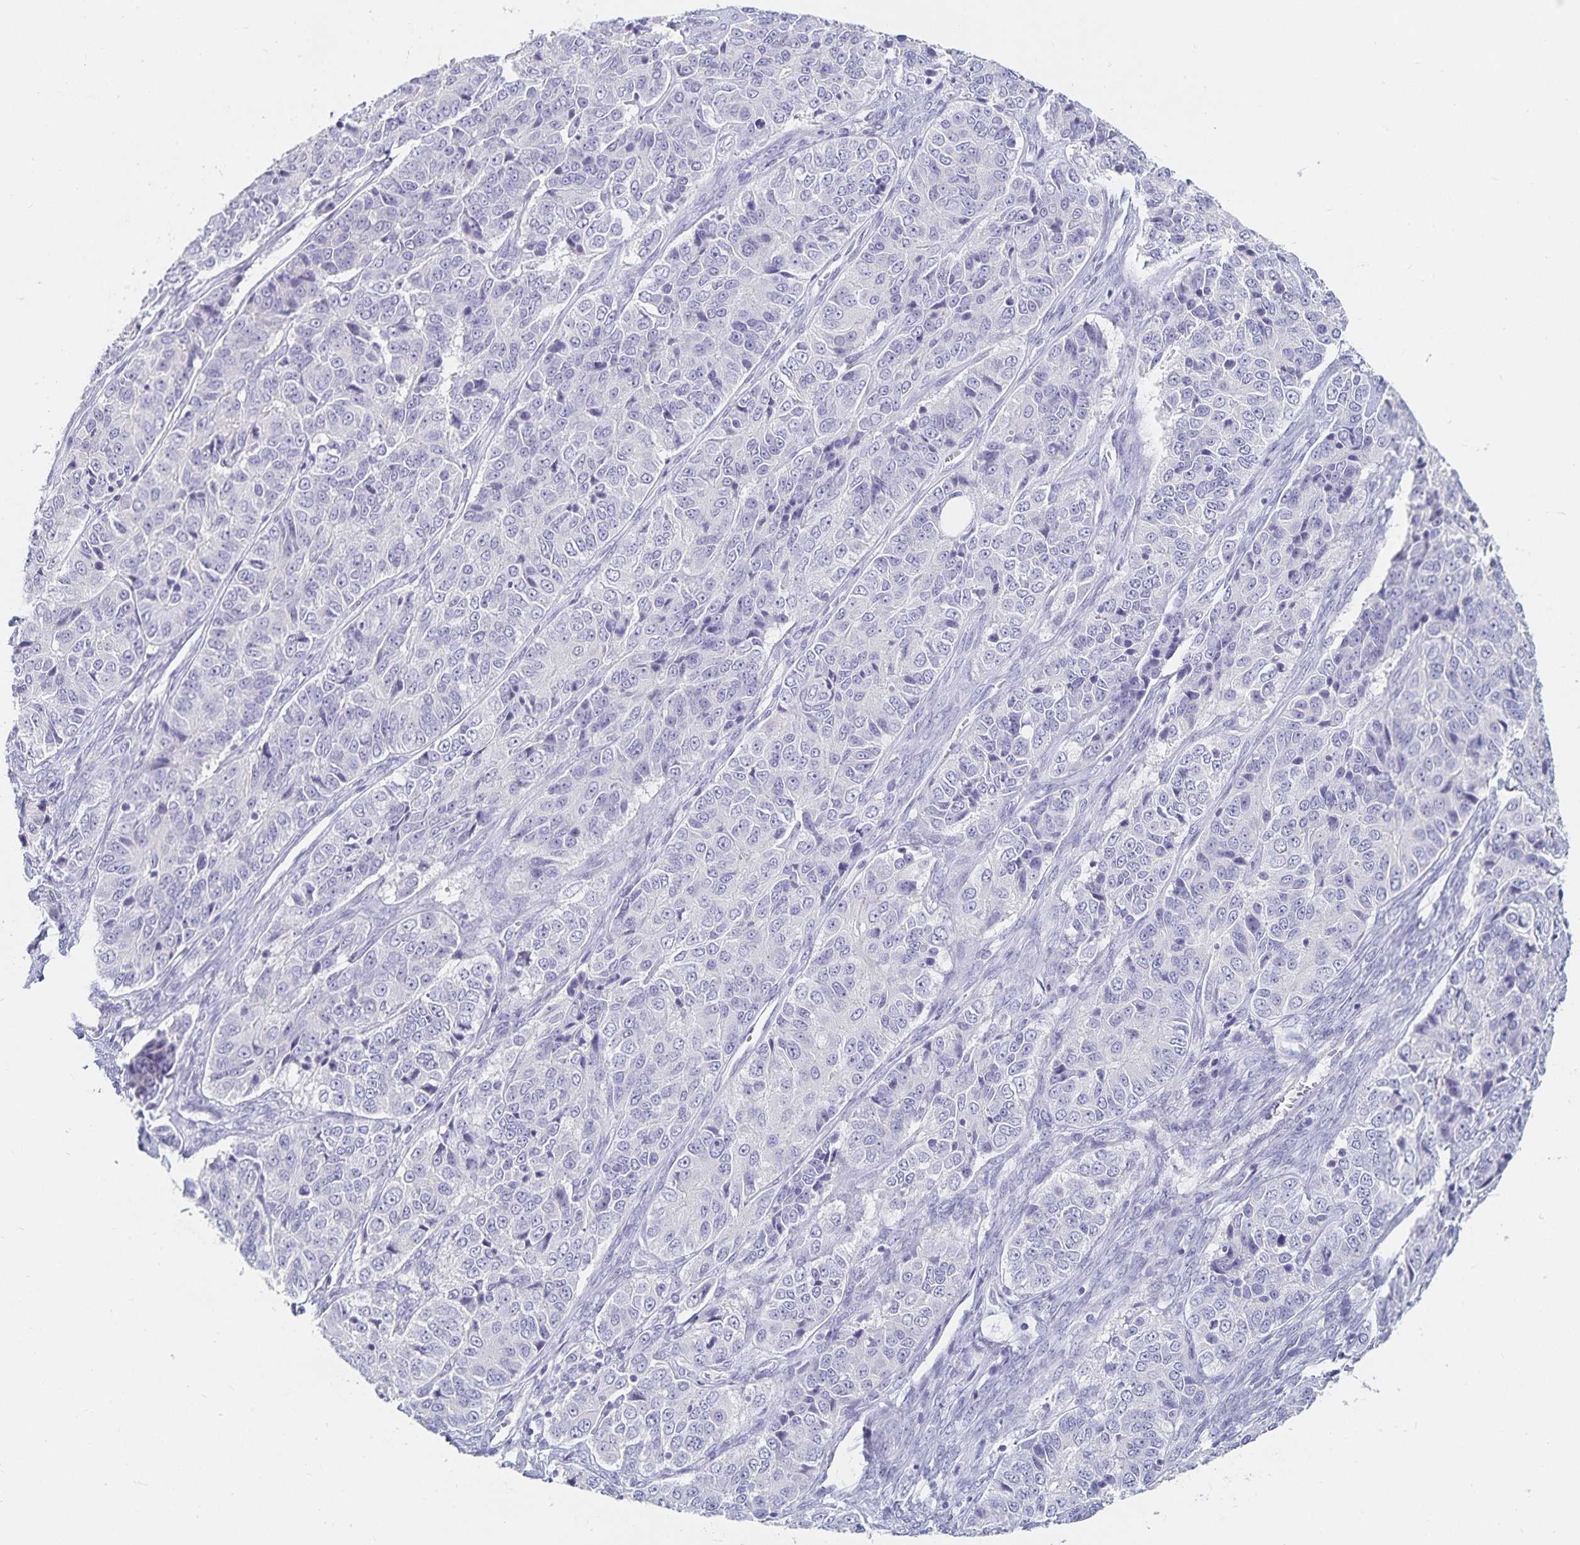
{"staining": {"intensity": "negative", "quantity": "none", "location": "none"}, "tissue": "ovarian cancer", "cell_type": "Tumor cells", "image_type": "cancer", "snomed": [{"axis": "morphology", "description": "Carcinoma, endometroid"}, {"axis": "topography", "description": "Ovary"}], "caption": "This is an immunohistochemistry (IHC) photomicrograph of ovarian cancer. There is no staining in tumor cells.", "gene": "SFTPA1", "patient": {"sex": "female", "age": 51}}